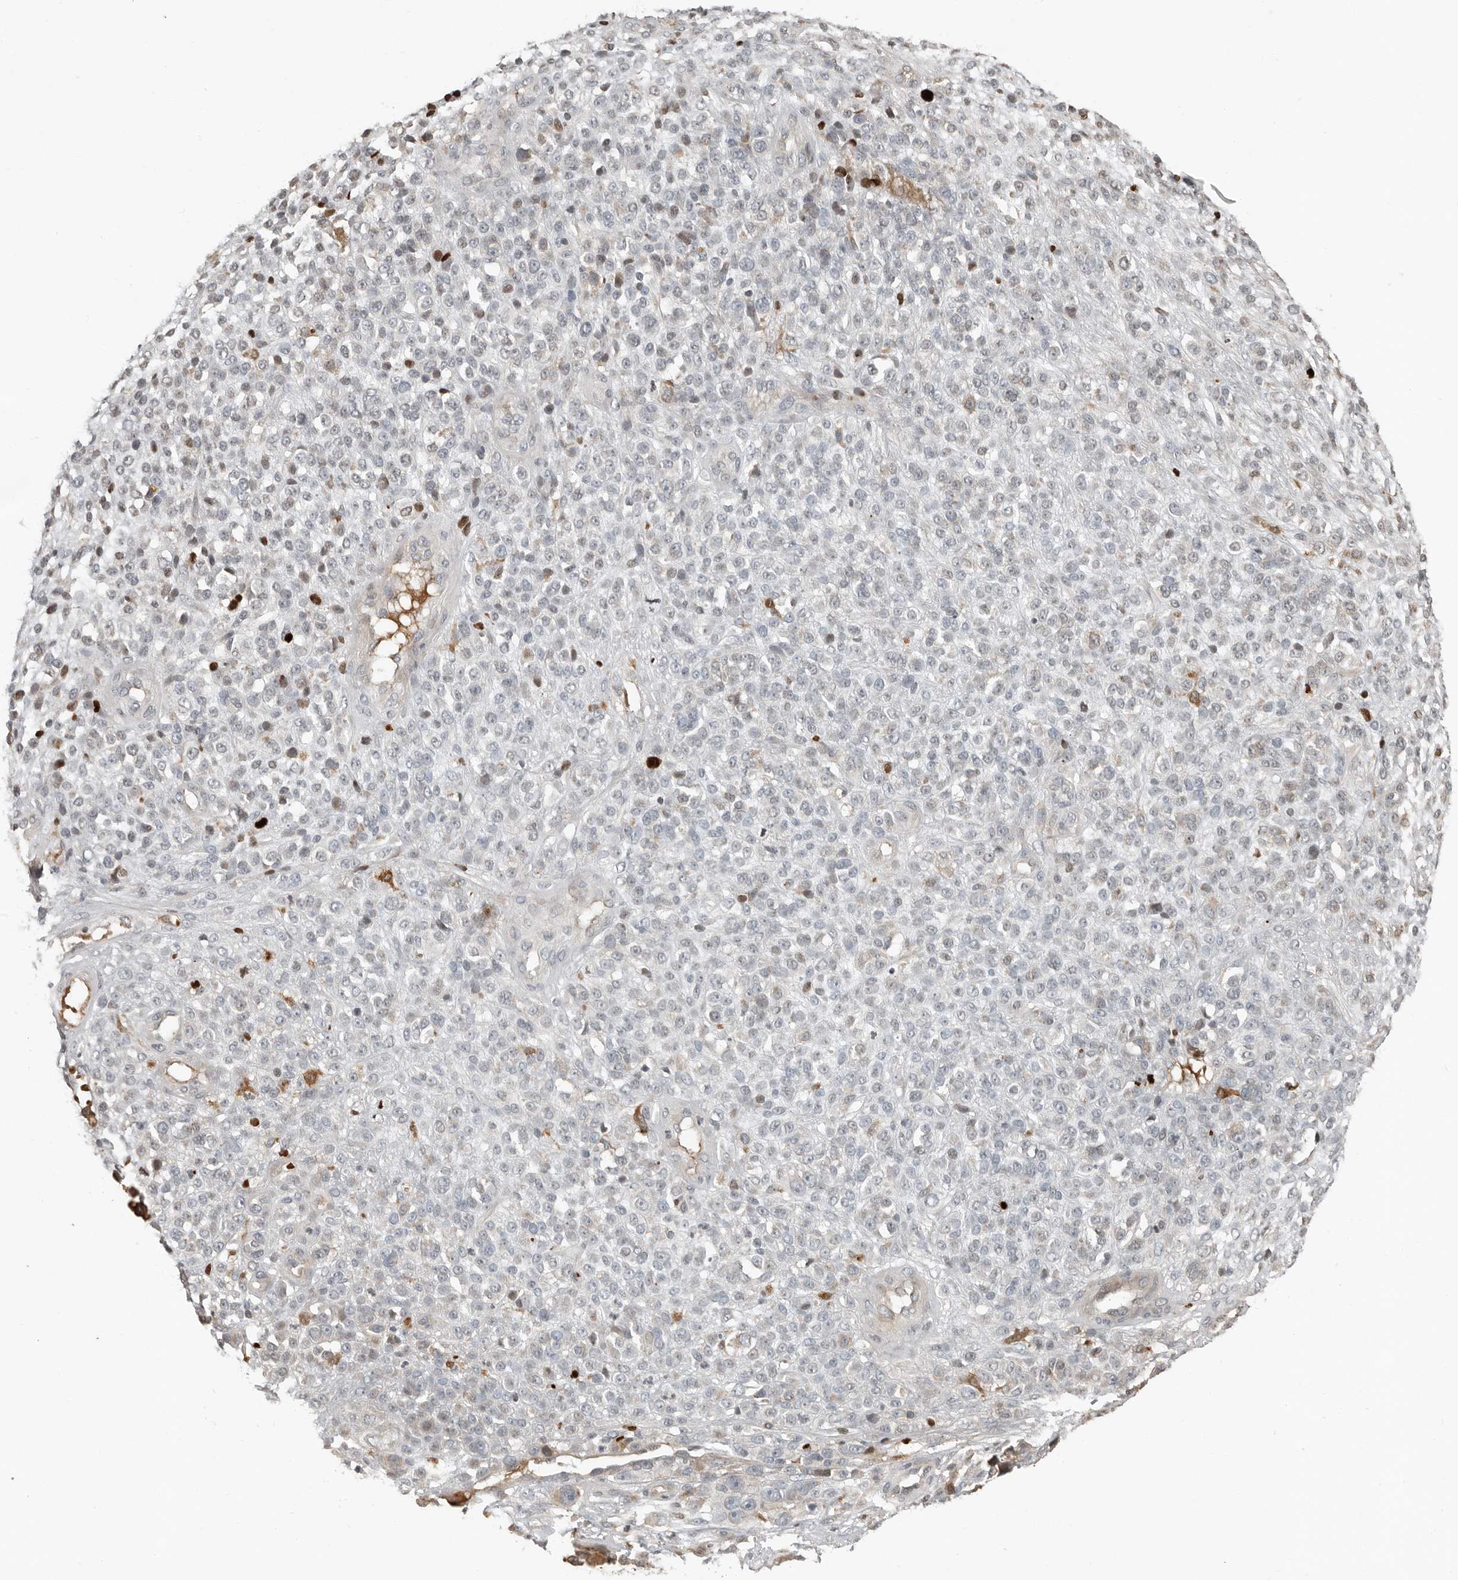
{"staining": {"intensity": "negative", "quantity": "none", "location": "none"}, "tissue": "melanoma", "cell_type": "Tumor cells", "image_type": "cancer", "snomed": [{"axis": "morphology", "description": "Malignant melanoma, NOS"}, {"axis": "topography", "description": "Skin"}], "caption": "IHC image of neoplastic tissue: malignant melanoma stained with DAB displays no significant protein positivity in tumor cells.", "gene": "KLHL38", "patient": {"sex": "female", "age": 55}}